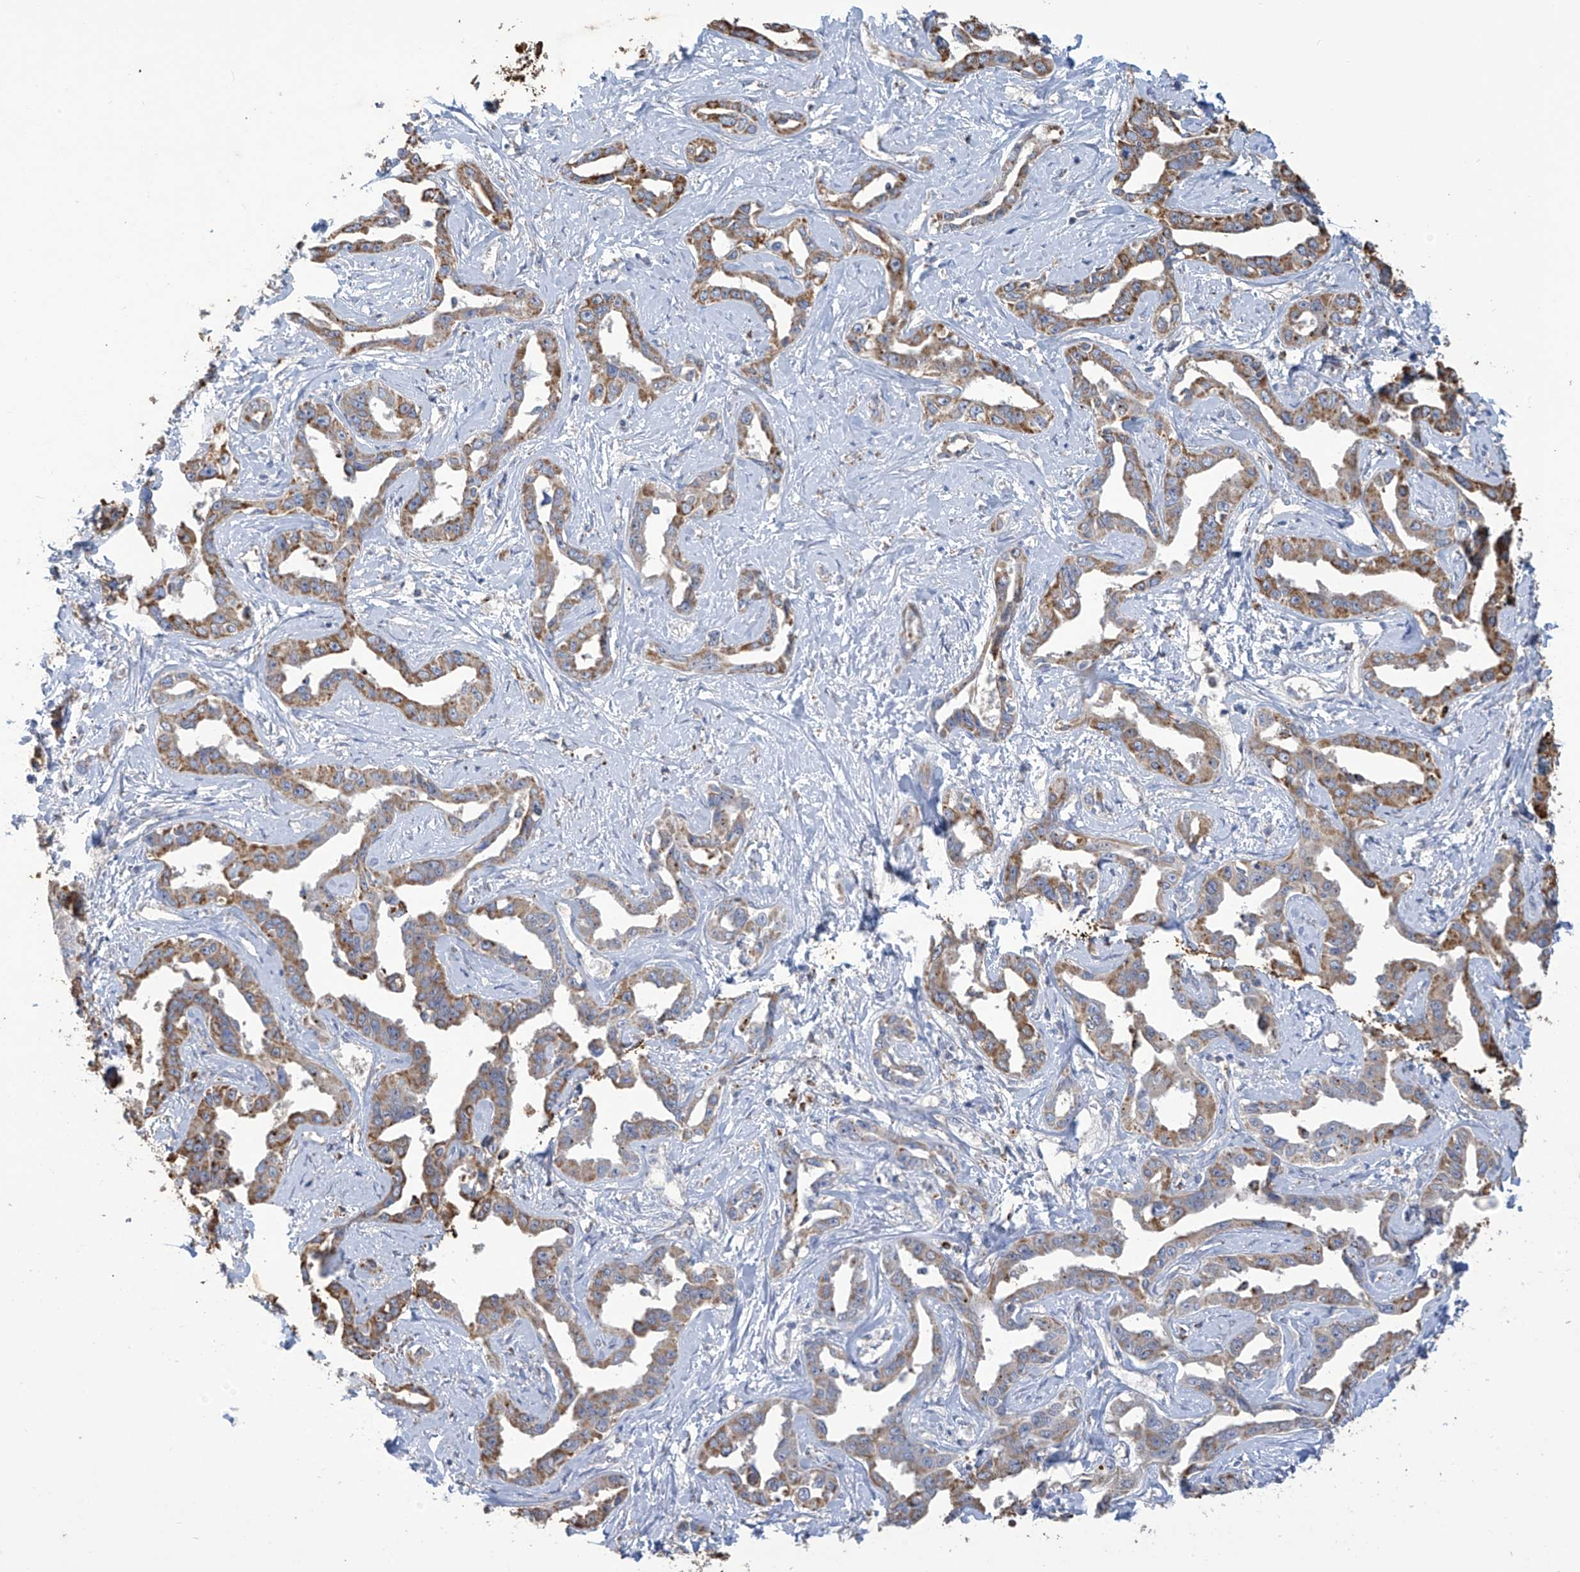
{"staining": {"intensity": "moderate", "quantity": ">75%", "location": "cytoplasmic/membranous"}, "tissue": "liver cancer", "cell_type": "Tumor cells", "image_type": "cancer", "snomed": [{"axis": "morphology", "description": "Cholangiocarcinoma"}, {"axis": "topography", "description": "Liver"}], "caption": "Human liver cancer stained with a brown dye reveals moderate cytoplasmic/membranous positive positivity in approximately >75% of tumor cells.", "gene": "OGT", "patient": {"sex": "male", "age": 59}}